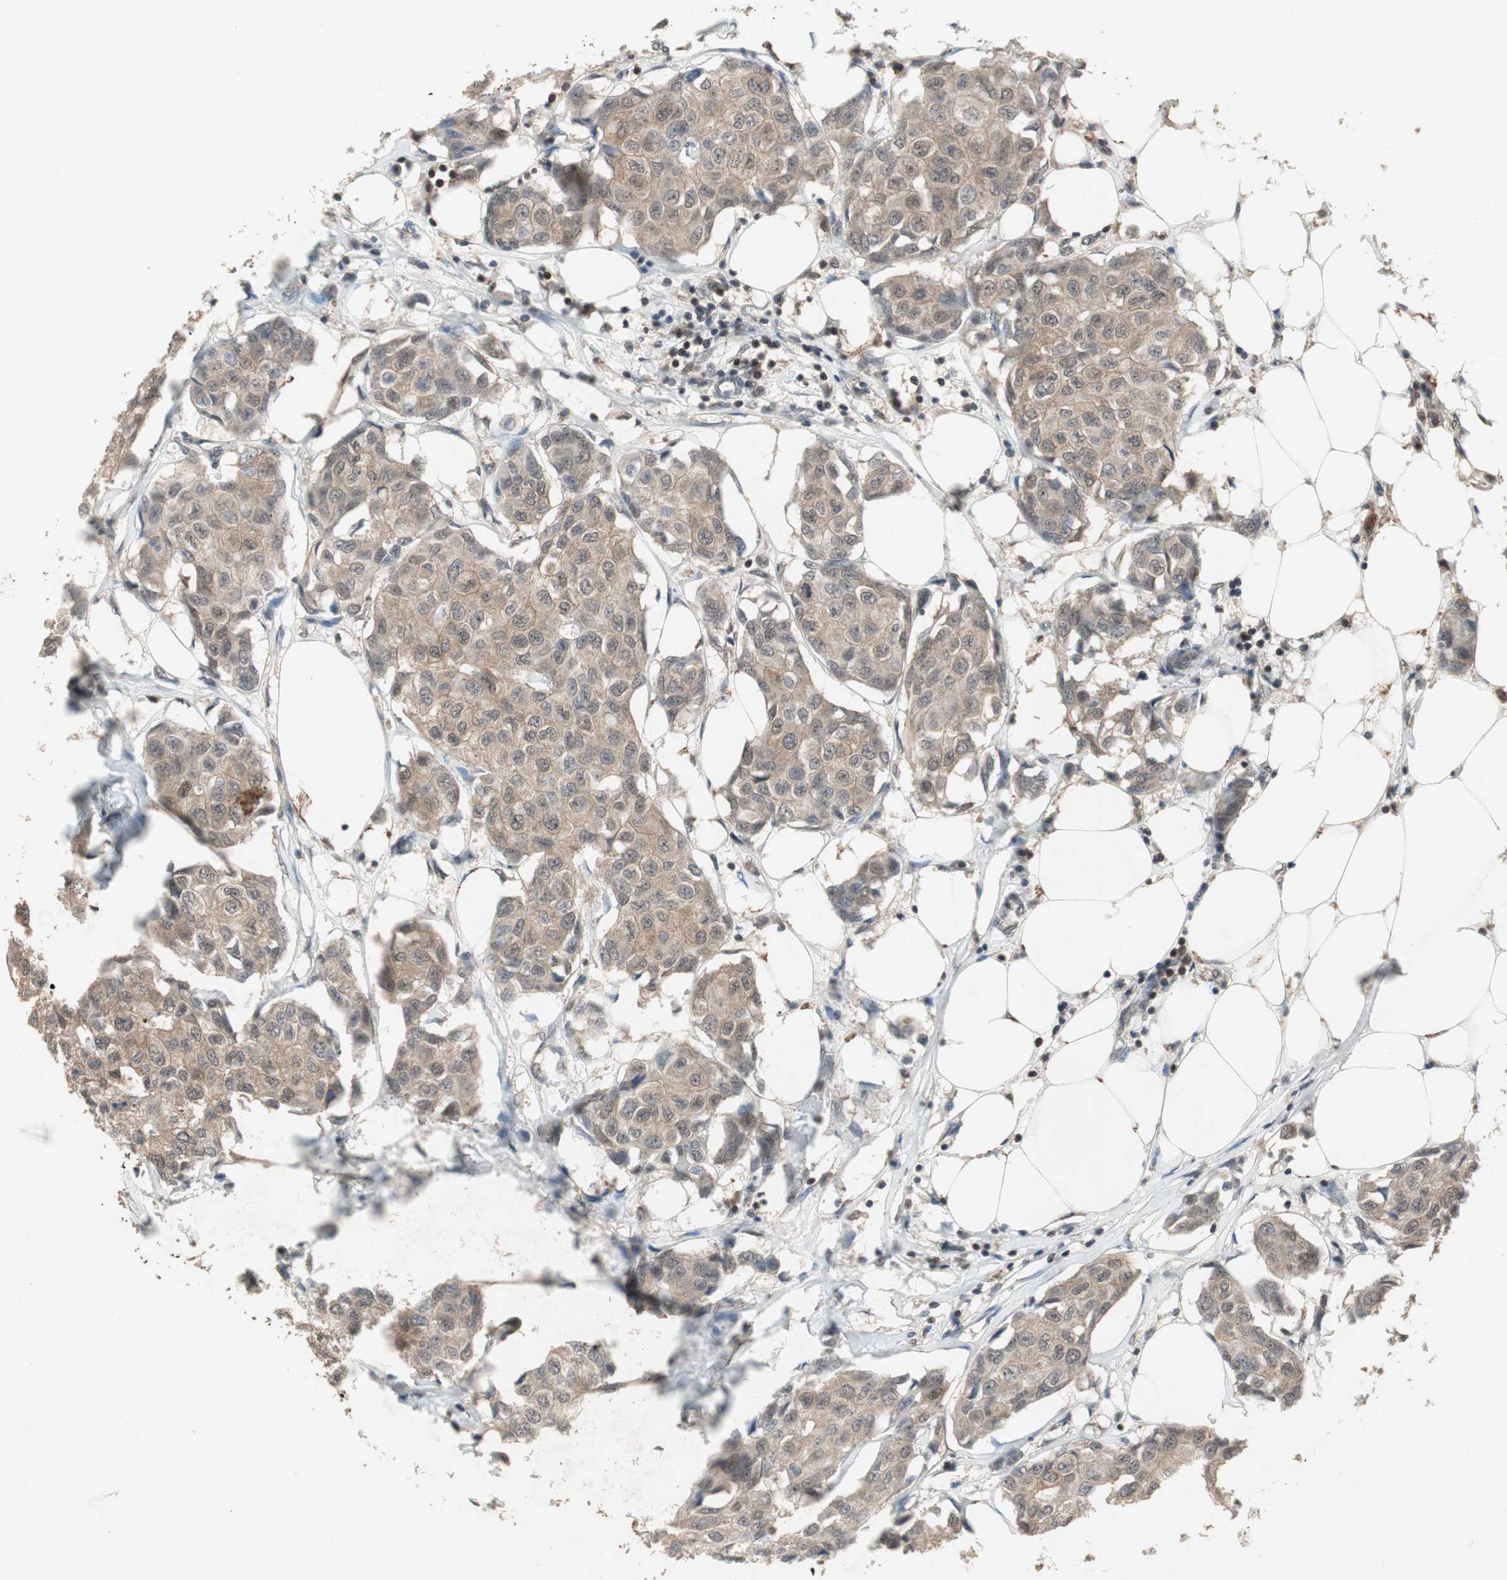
{"staining": {"intensity": "moderate", "quantity": ">75%", "location": "cytoplasmic/membranous,nuclear"}, "tissue": "breast cancer", "cell_type": "Tumor cells", "image_type": "cancer", "snomed": [{"axis": "morphology", "description": "Duct carcinoma"}, {"axis": "topography", "description": "Breast"}], "caption": "This is an image of immunohistochemistry staining of breast infiltrating ductal carcinoma, which shows moderate staining in the cytoplasmic/membranous and nuclear of tumor cells.", "gene": "GART", "patient": {"sex": "female", "age": 80}}